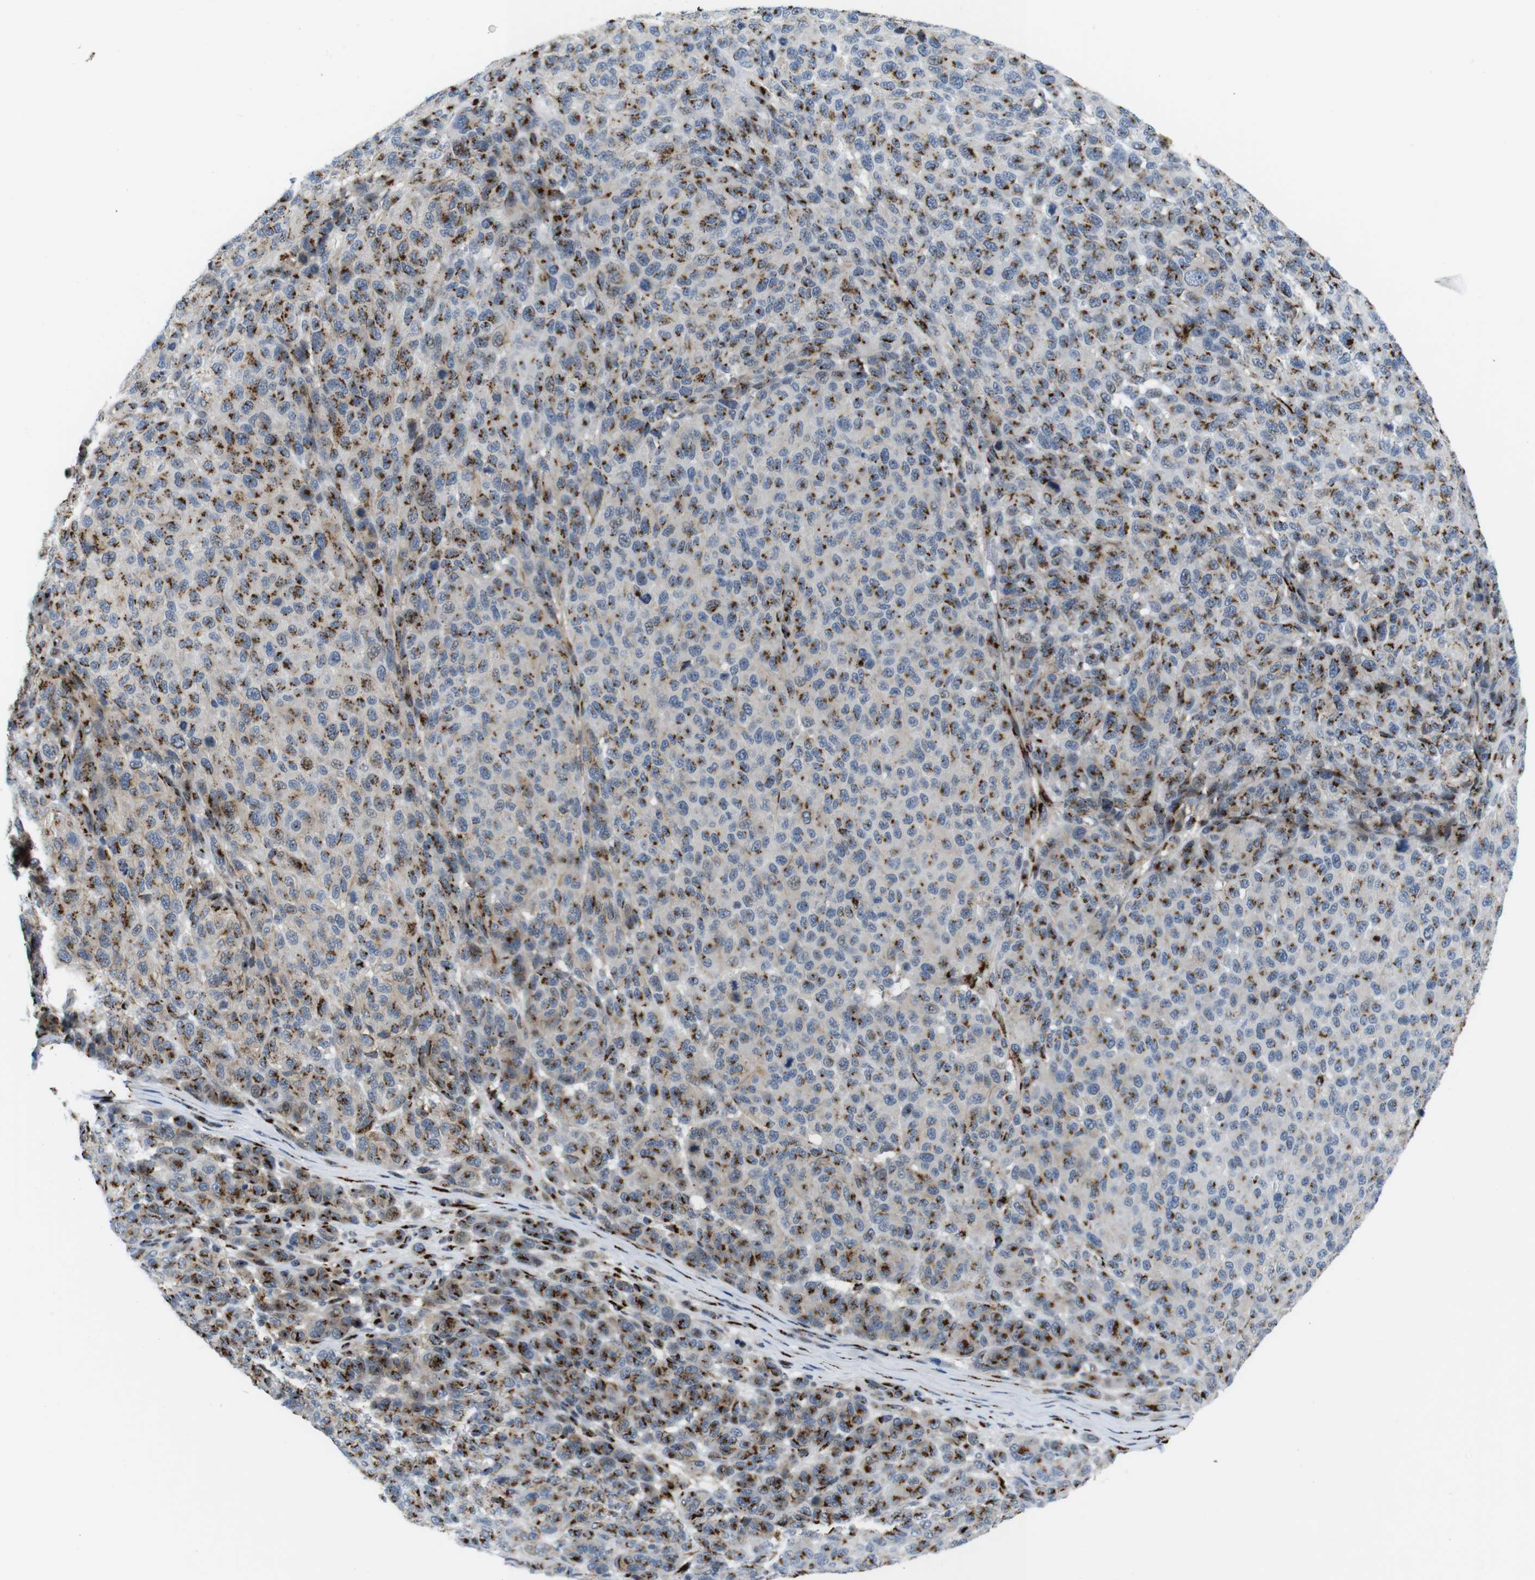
{"staining": {"intensity": "strong", "quantity": ">75%", "location": "cytoplasmic/membranous"}, "tissue": "melanoma", "cell_type": "Tumor cells", "image_type": "cancer", "snomed": [{"axis": "morphology", "description": "Malignant melanoma, NOS"}, {"axis": "topography", "description": "Skin"}], "caption": "IHC histopathology image of malignant melanoma stained for a protein (brown), which reveals high levels of strong cytoplasmic/membranous staining in approximately >75% of tumor cells.", "gene": "TGOLN2", "patient": {"sex": "male", "age": 59}}